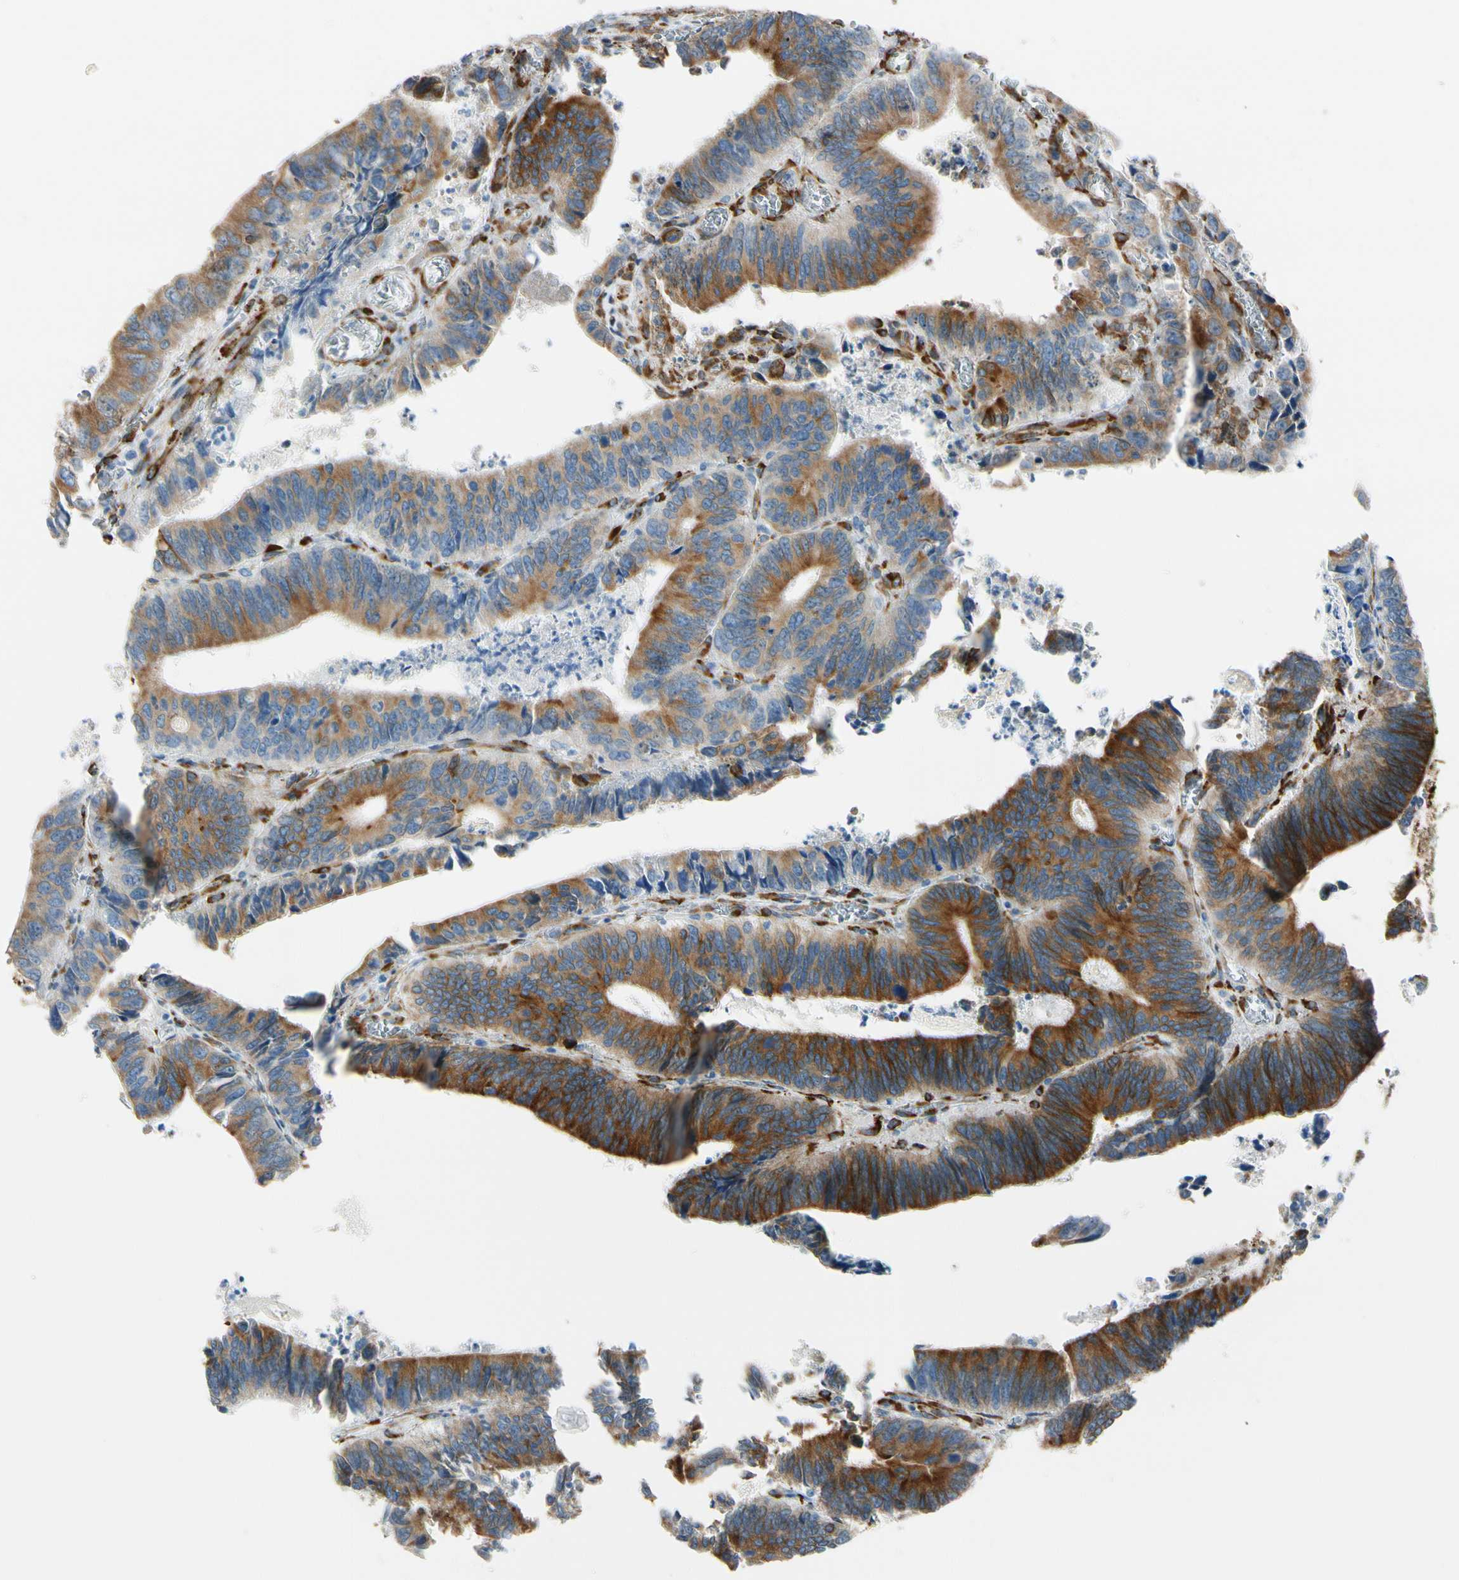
{"staining": {"intensity": "strong", "quantity": ">75%", "location": "cytoplasmic/membranous"}, "tissue": "colorectal cancer", "cell_type": "Tumor cells", "image_type": "cancer", "snomed": [{"axis": "morphology", "description": "Adenocarcinoma, NOS"}, {"axis": "topography", "description": "Colon"}], "caption": "Tumor cells demonstrate high levels of strong cytoplasmic/membranous positivity in approximately >75% of cells in human colorectal cancer (adenocarcinoma). Using DAB (brown) and hematoxylin (blue) stains, captured at high magnification using brightfield microscopy.", "gene": "FKBP7", "patient": {"sex": "male", "age": 72}}